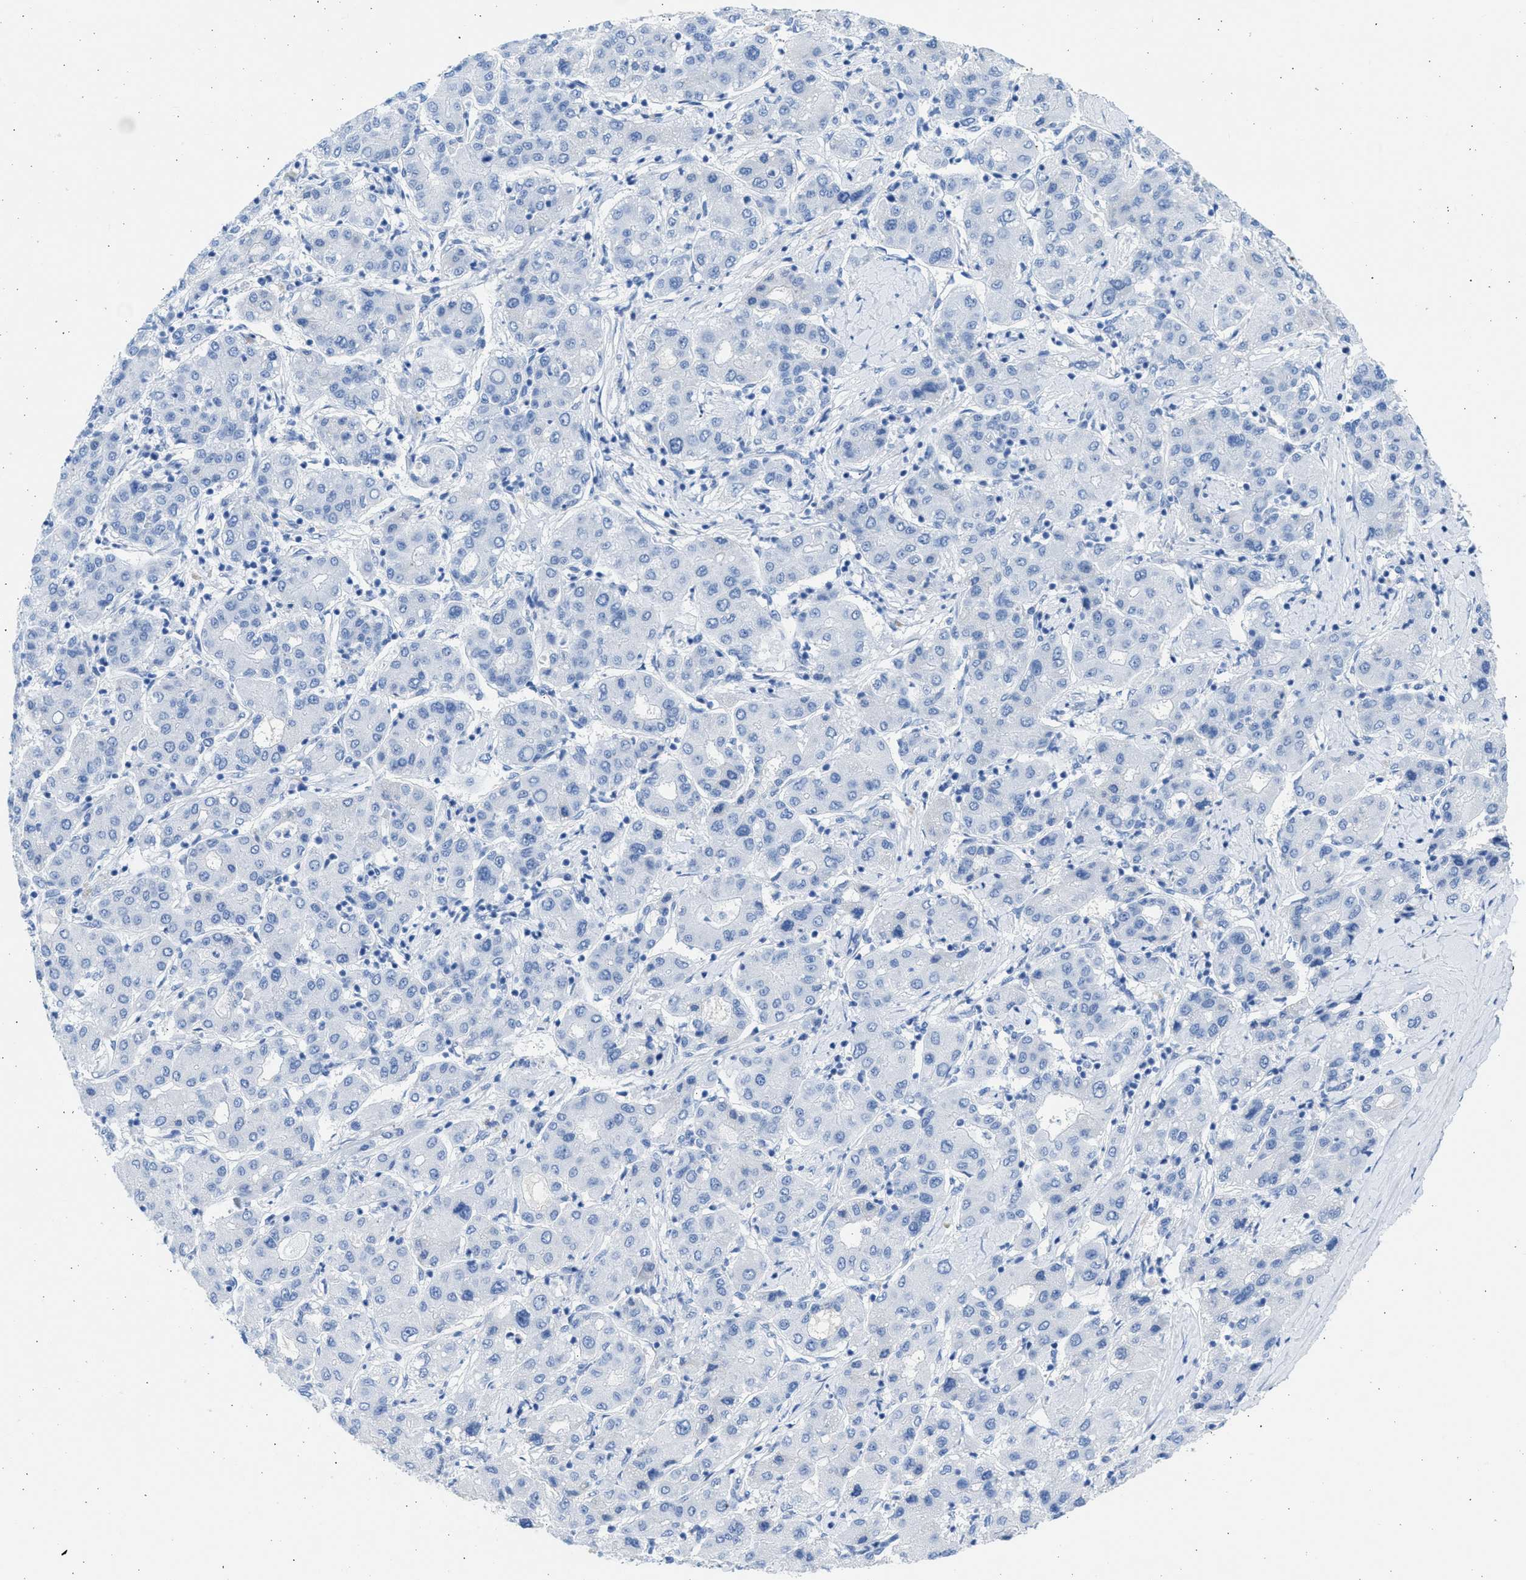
{"staining": {"intensity": "negative", "quantity": "none", "location": "none"}, "tissue": "liver cancer", "cell_type": "Tumor cells", "image_type": "cancer", "snomed": [{"axis": "morphology", "description": "Carcinoma, Hepatocellular, NOS"}, {"axis": "topography", "description": "Liver"}], "caption": "High magnification brightfield microscopy of hepatocellular carcinoma (liver) stained with DAB (brown) and counterstained with hematoxylin (blue): tumor cells show no significant expression.", "gene": "SPATA3", "patient": {"sex": "male", "age": 65}}